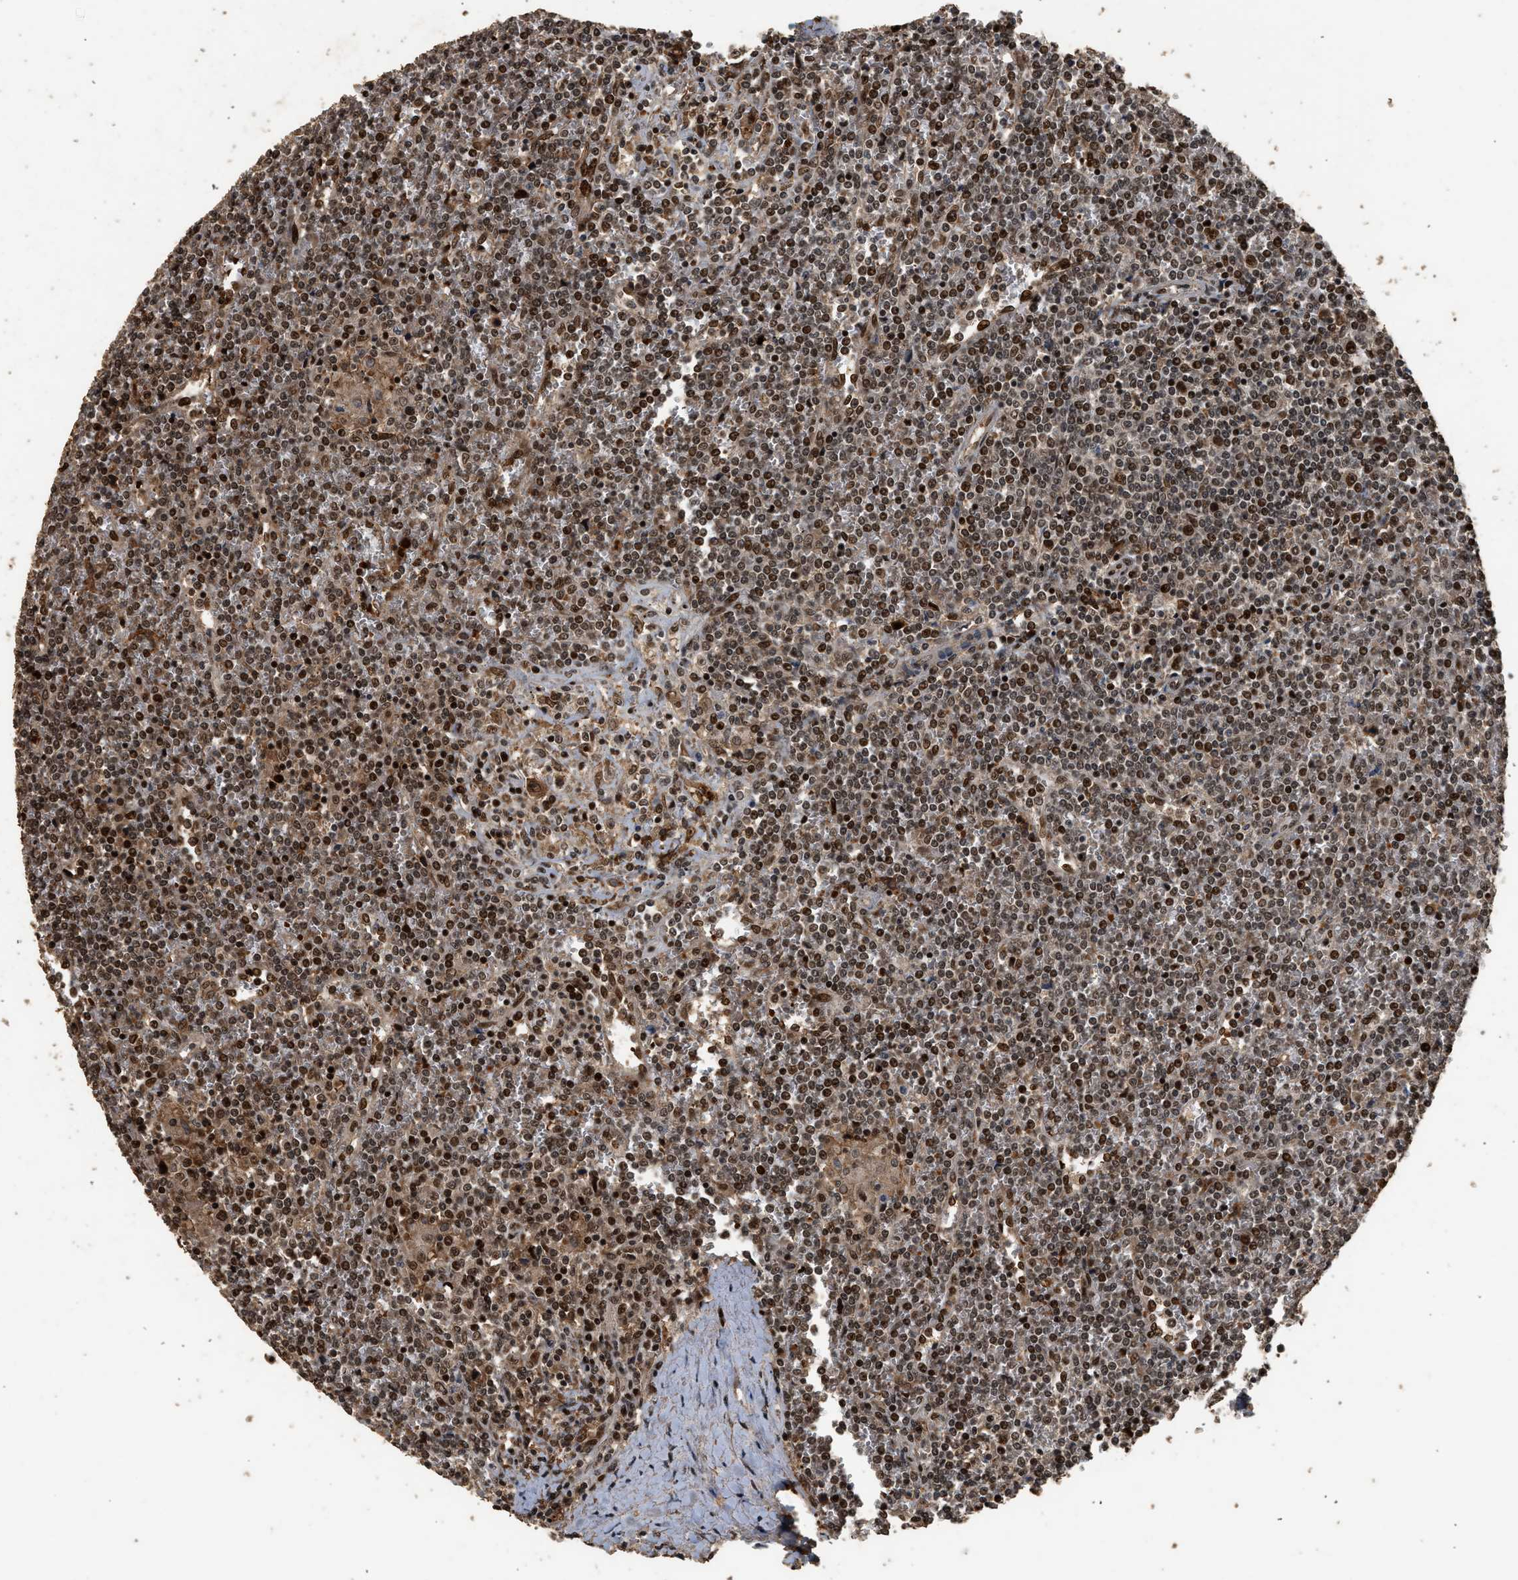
{"staining": {"intensity": "strong", "quantity": ">75%", "location": "nuclear"}, "tissue": "lymphoma", "cell_type": "Tumor cells", "image_type": "cancer", "snomed": [{"axis": "morphology", "description": "Malignant lymphoma, non-Hodgkin's type, Low grade"}, {"axis": "topography", "description": "Spleen"}], "caption": "Brown immunohistochemical staining in malignant lymphoma, non-Hodgkin's type (low-grade) exhibits strong nuclear staining in approximately >75% of tumor cells. (IHC, brightfield microscopy, high magnification).", "gene": "PPP4R3B", "patient": {"sex": "female", "age": 19}}